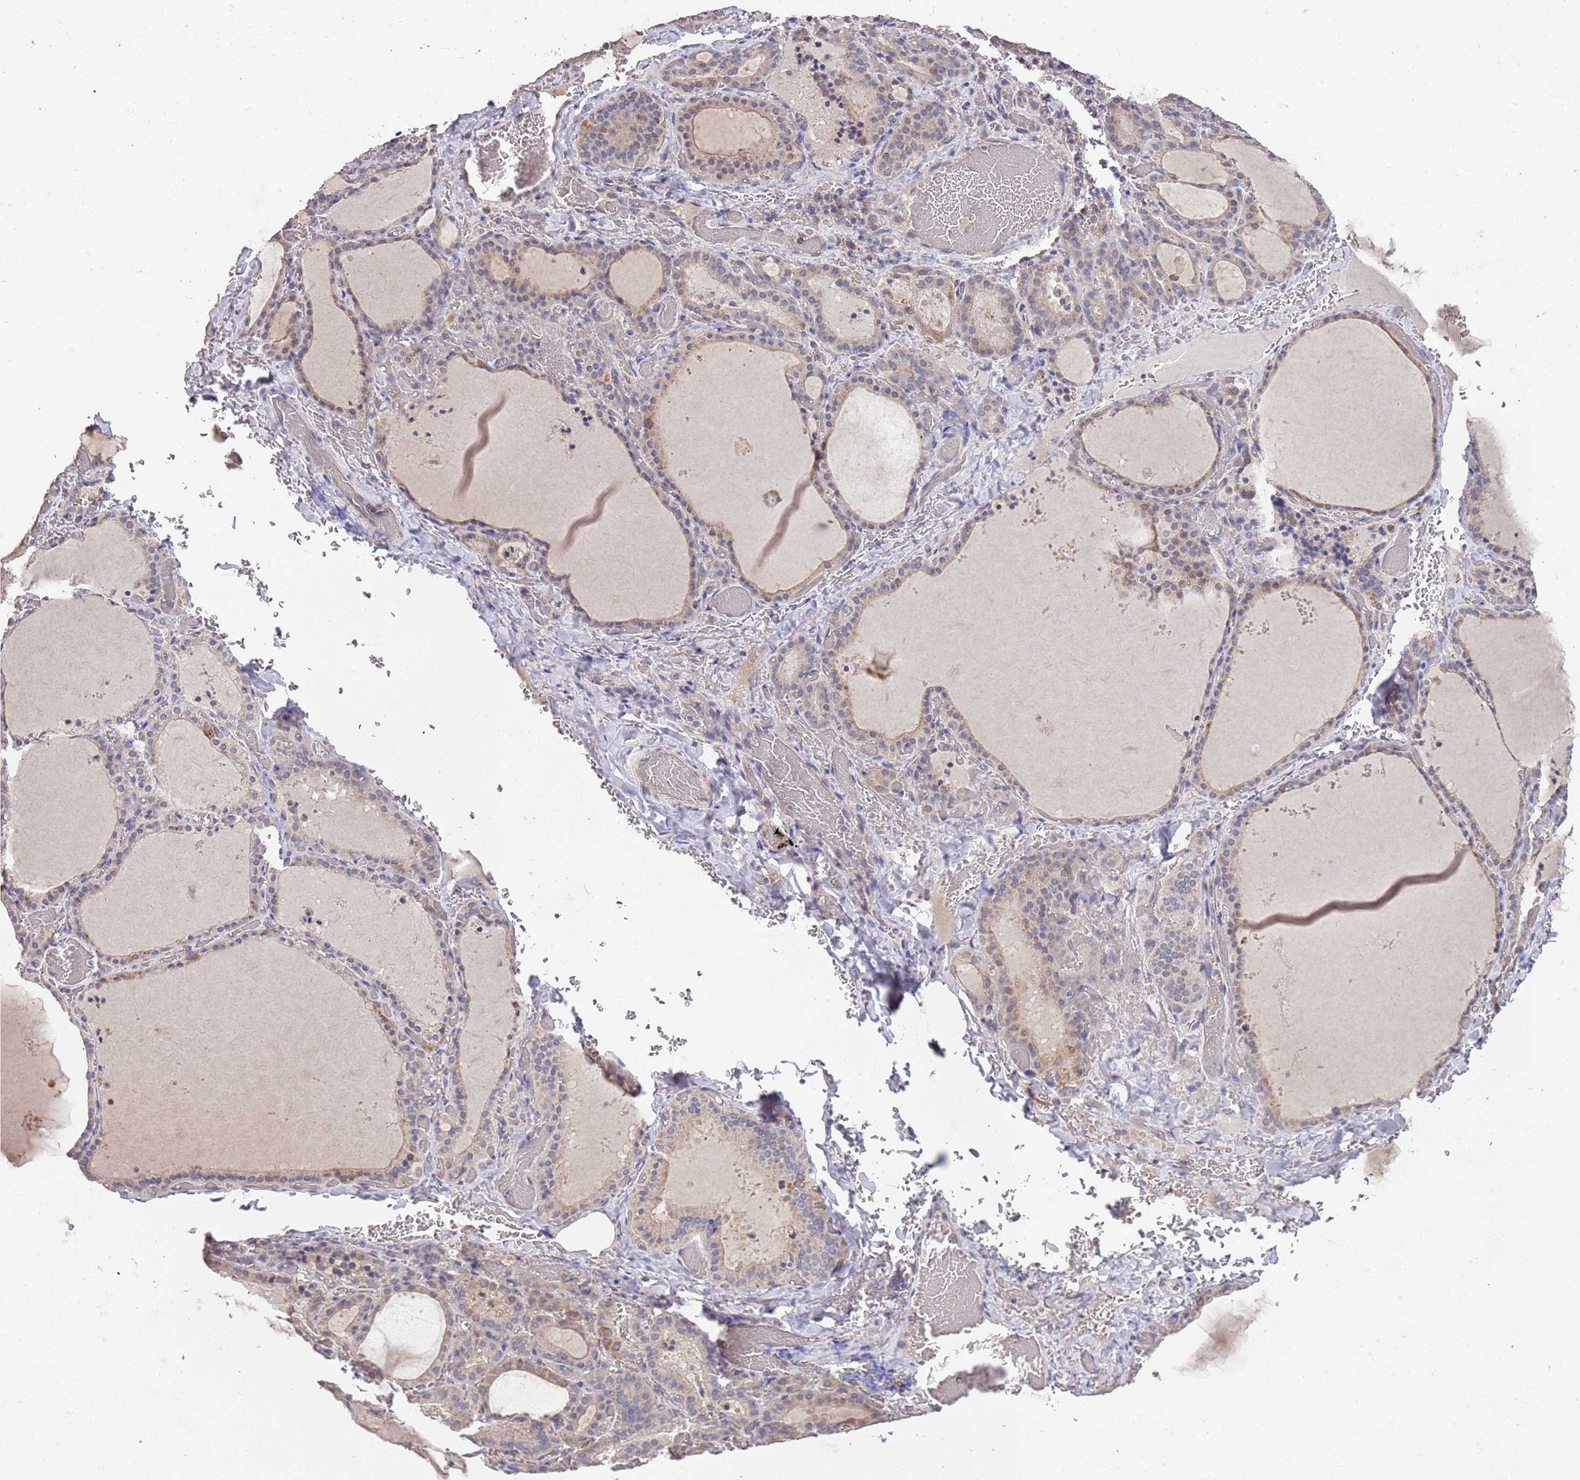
{"staining": {"intensity": "weak", "quantity": "<25%", "location": "cytoplasmic/membranous"}, "tissue": "thyroid gland", "cell_type": "Glandular cells", "image_type": "normal", "snomed": [{"axis": "morphology", "description": "Normal tissue, NOS"}, {"axis": "topography", "description": "Thyroid gland"}], "caption": "Human thyroid gland stained for a protein using immunohistochemistry demonstrates no expression in glandular cells.", "gene": "TMEM64", "patient": {"sex": "female", "age": 39}}